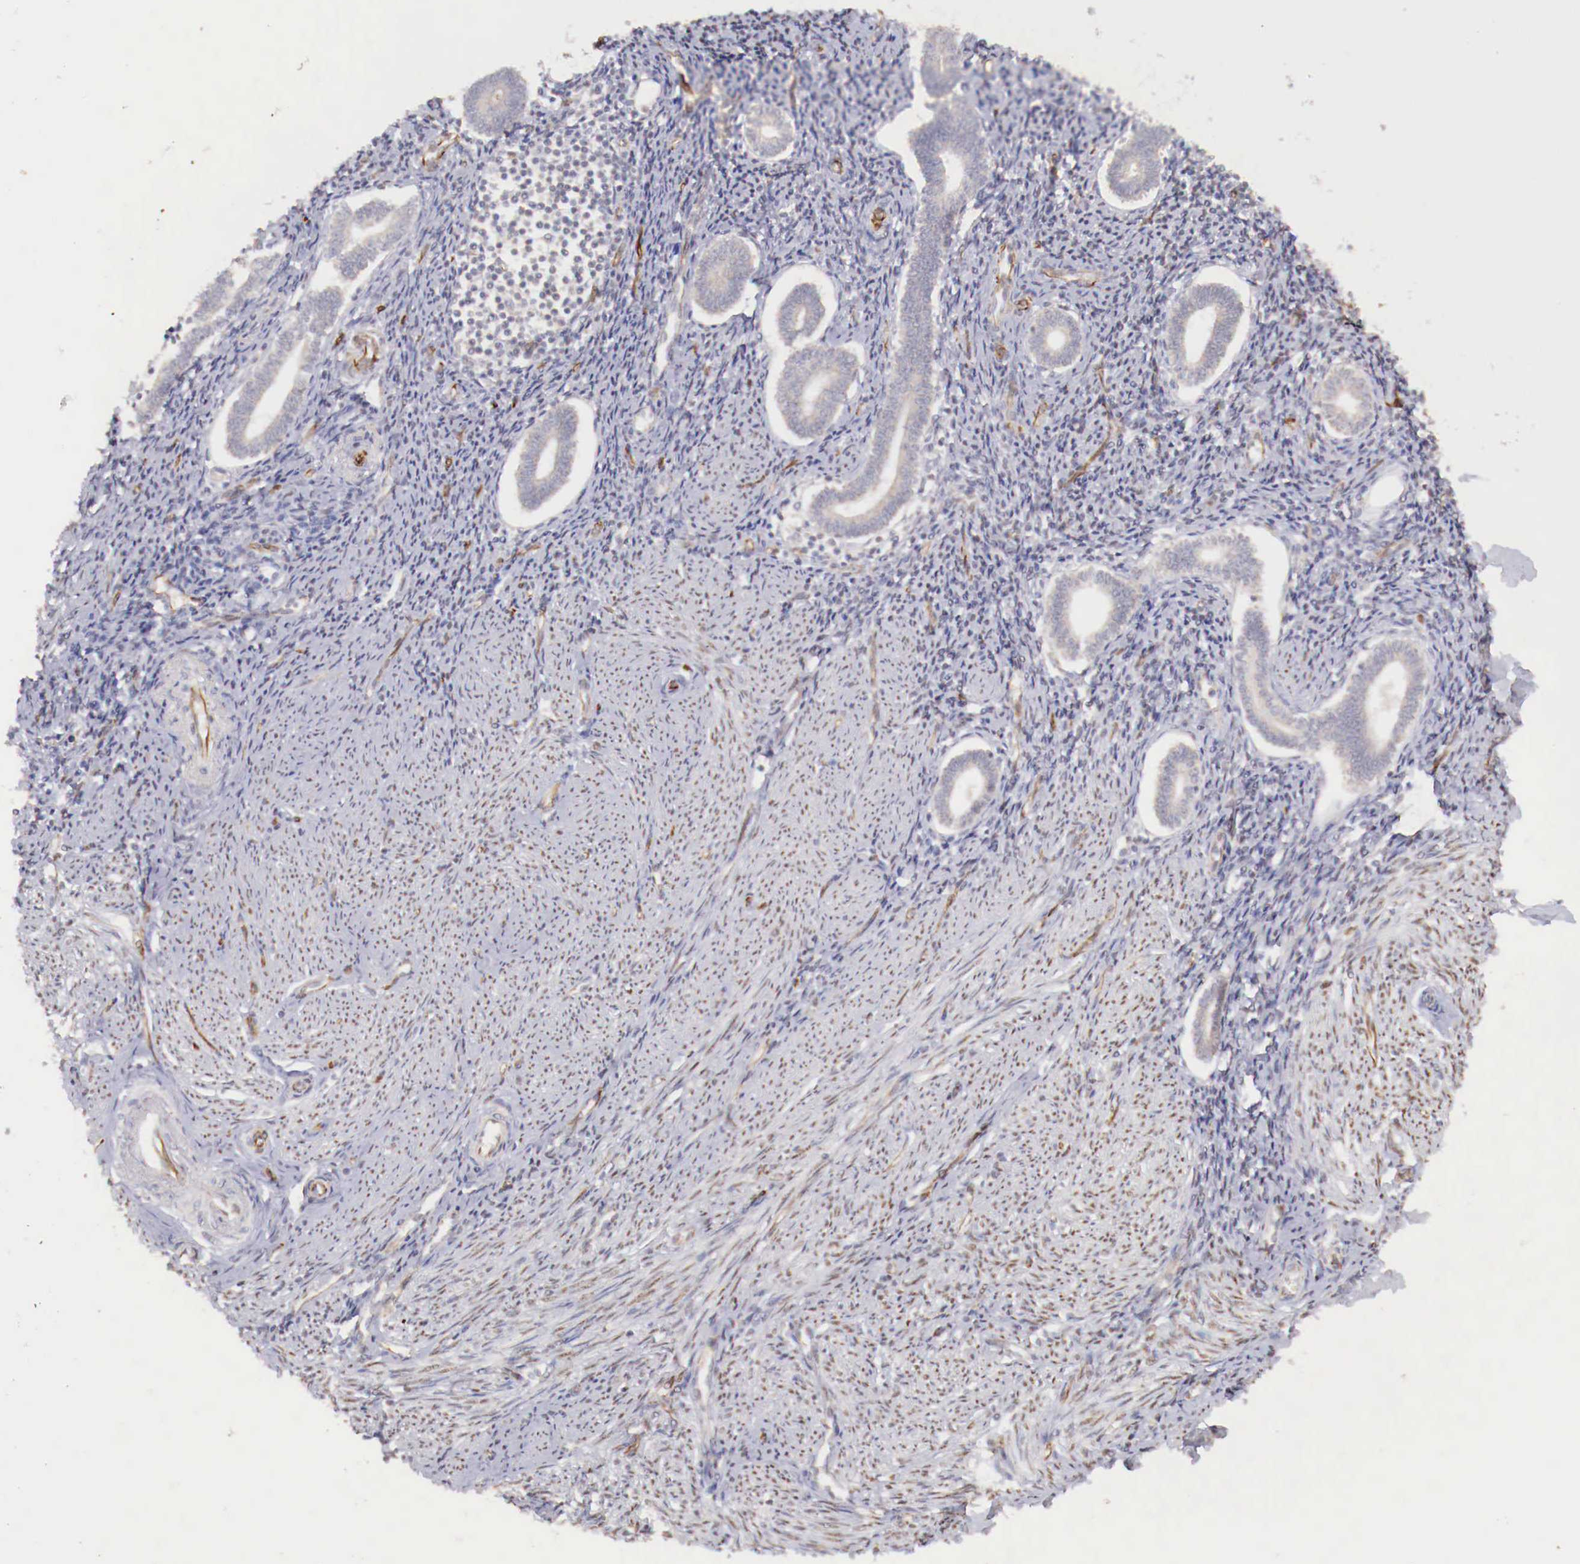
{"staining": {"intensity": "strong", "quantity": "25%-75%", "location": "nuclear"}, "tissue": "endometrium", "cell_type": "Cells in endometrial stroma", "image_type": "normal", "snomed": [{"axis": "morphology", "description": "Normal tissue, NOS"}, {"axis": "topography", "description": "Endometrium"}], "caption": "The histopathology image displays a brown stain indicating the presence of a protein in the nuclear of cells in endometrial stroma in endometrium.", "gene": "WT1", "patient": {"sex": "female", "age": 52}}